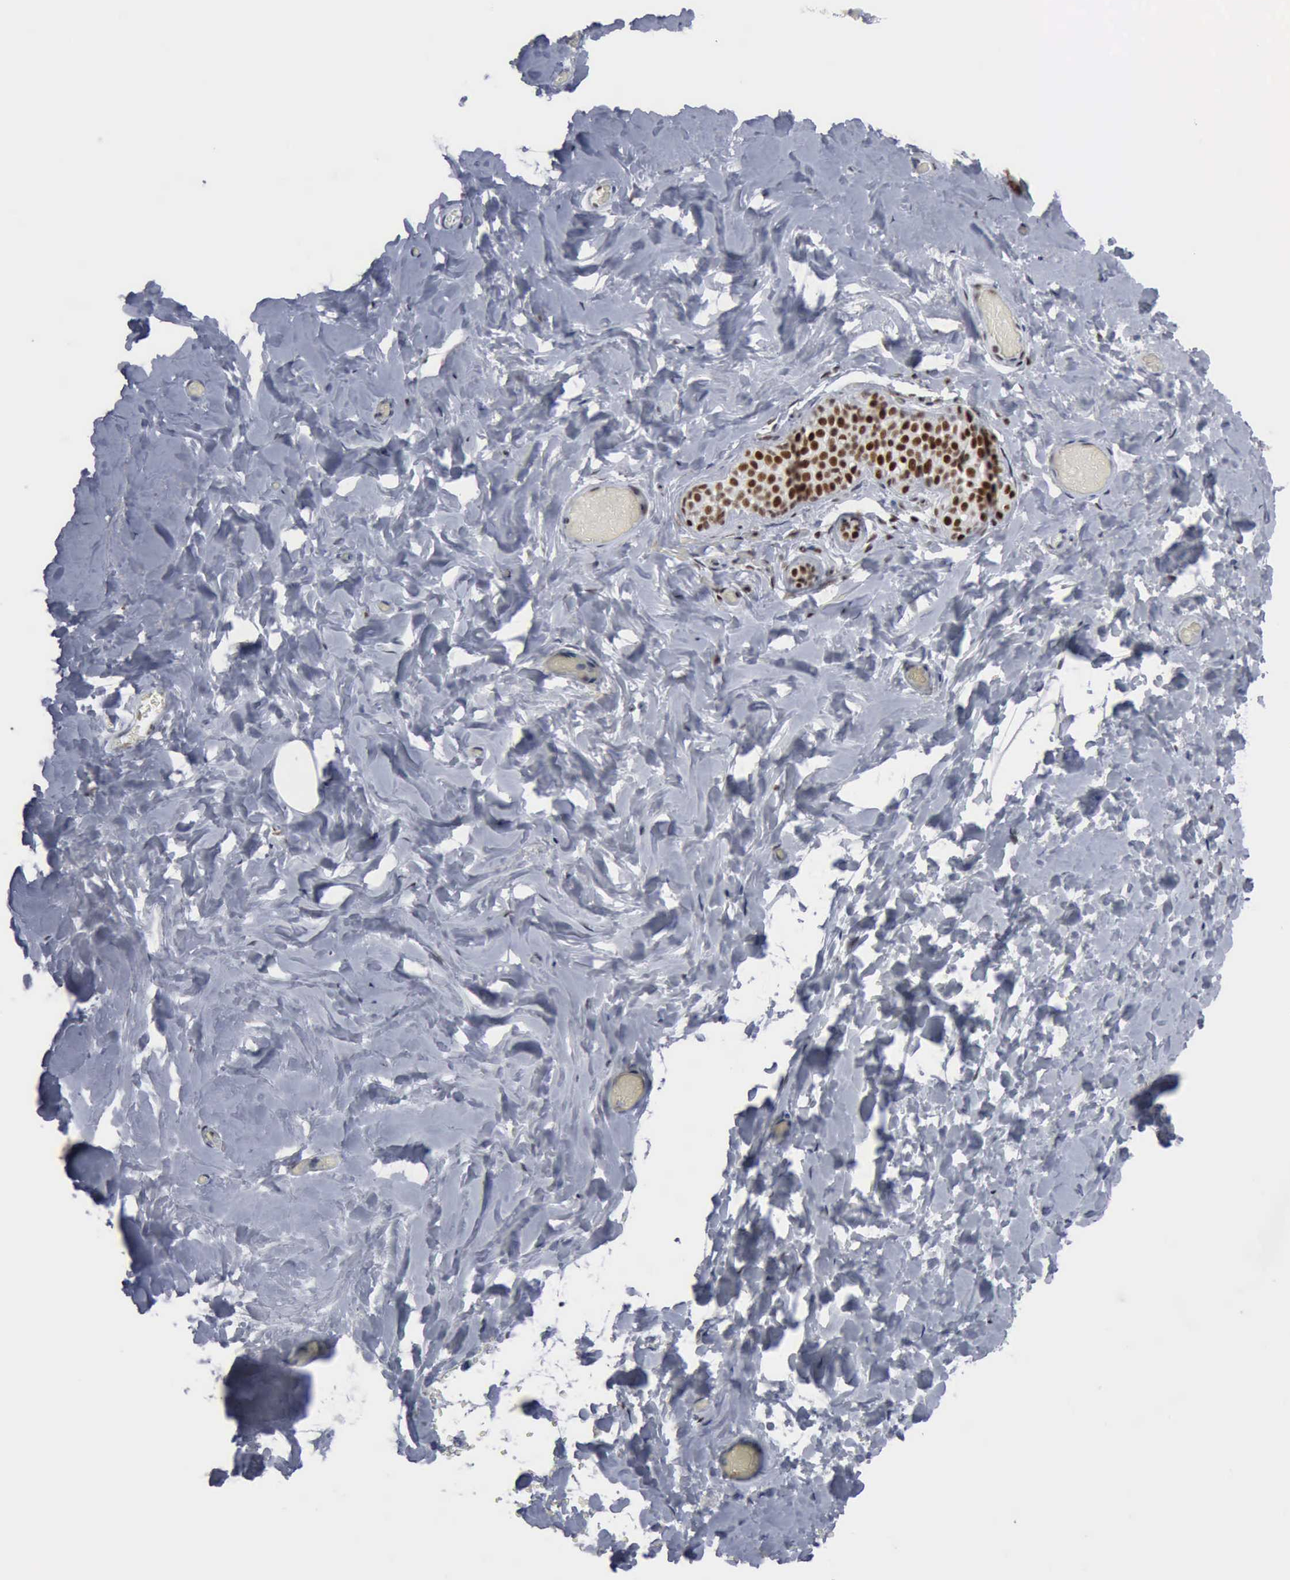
{"staining": {"intensity": "moderate", "quantity": ">75%", "location": "nuclear"}, "tissue": "breast", "cell_type": "Adipocytes", "image_type": "normal", "snomed": [{"axis": "morphology", "description": "Normal tissue, NOS"}, {"axis": "topography", "description": "Breast"}], "caption": "Moderate nuclear positivity is present in approximately >75% of adipocytes in normal breast.", "gene": "XPA", "patient": {"sex": "female", "age": 75}}